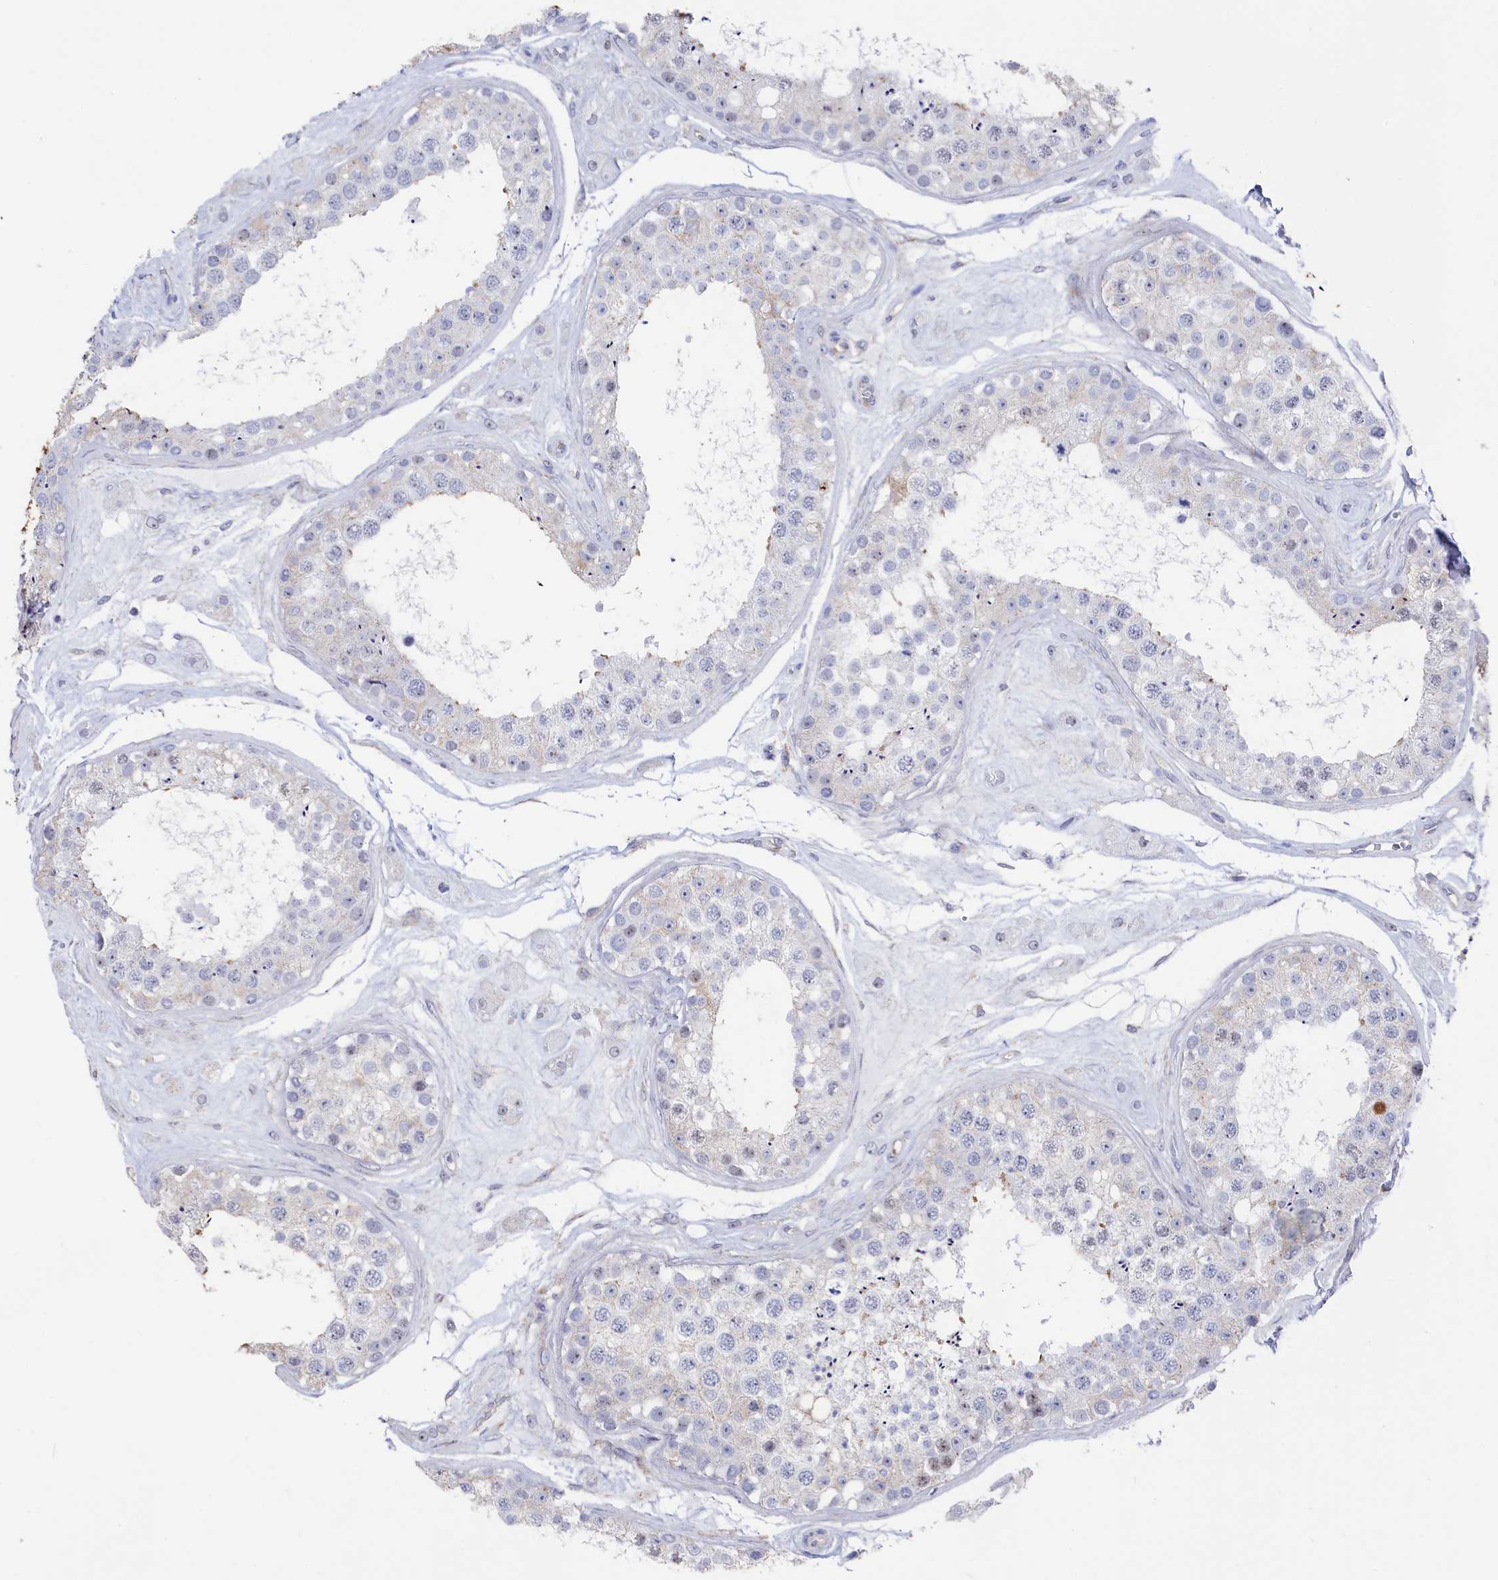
{"staining": {"intensity": "weak", "quantity": "<25%", "location": "nuclear"}, "tissue": "testis", "cell_type": "Cells in seminiferous ducts", "image_type": "normal", "snomed": [{"axis": "morphology", "description": "Normal tissue, NOS"}, {"axis": "topography", "description": "Testis"}], "caption": "Micrograph shows no significant protein staining in cells in seminiferous ducts of benign testis. (Brightfield microscopy of DAB immunohistochemistry (IHC) at high magnification).", "gene": "SEMG2", "patient": {"sex": "male", "age": 25}}